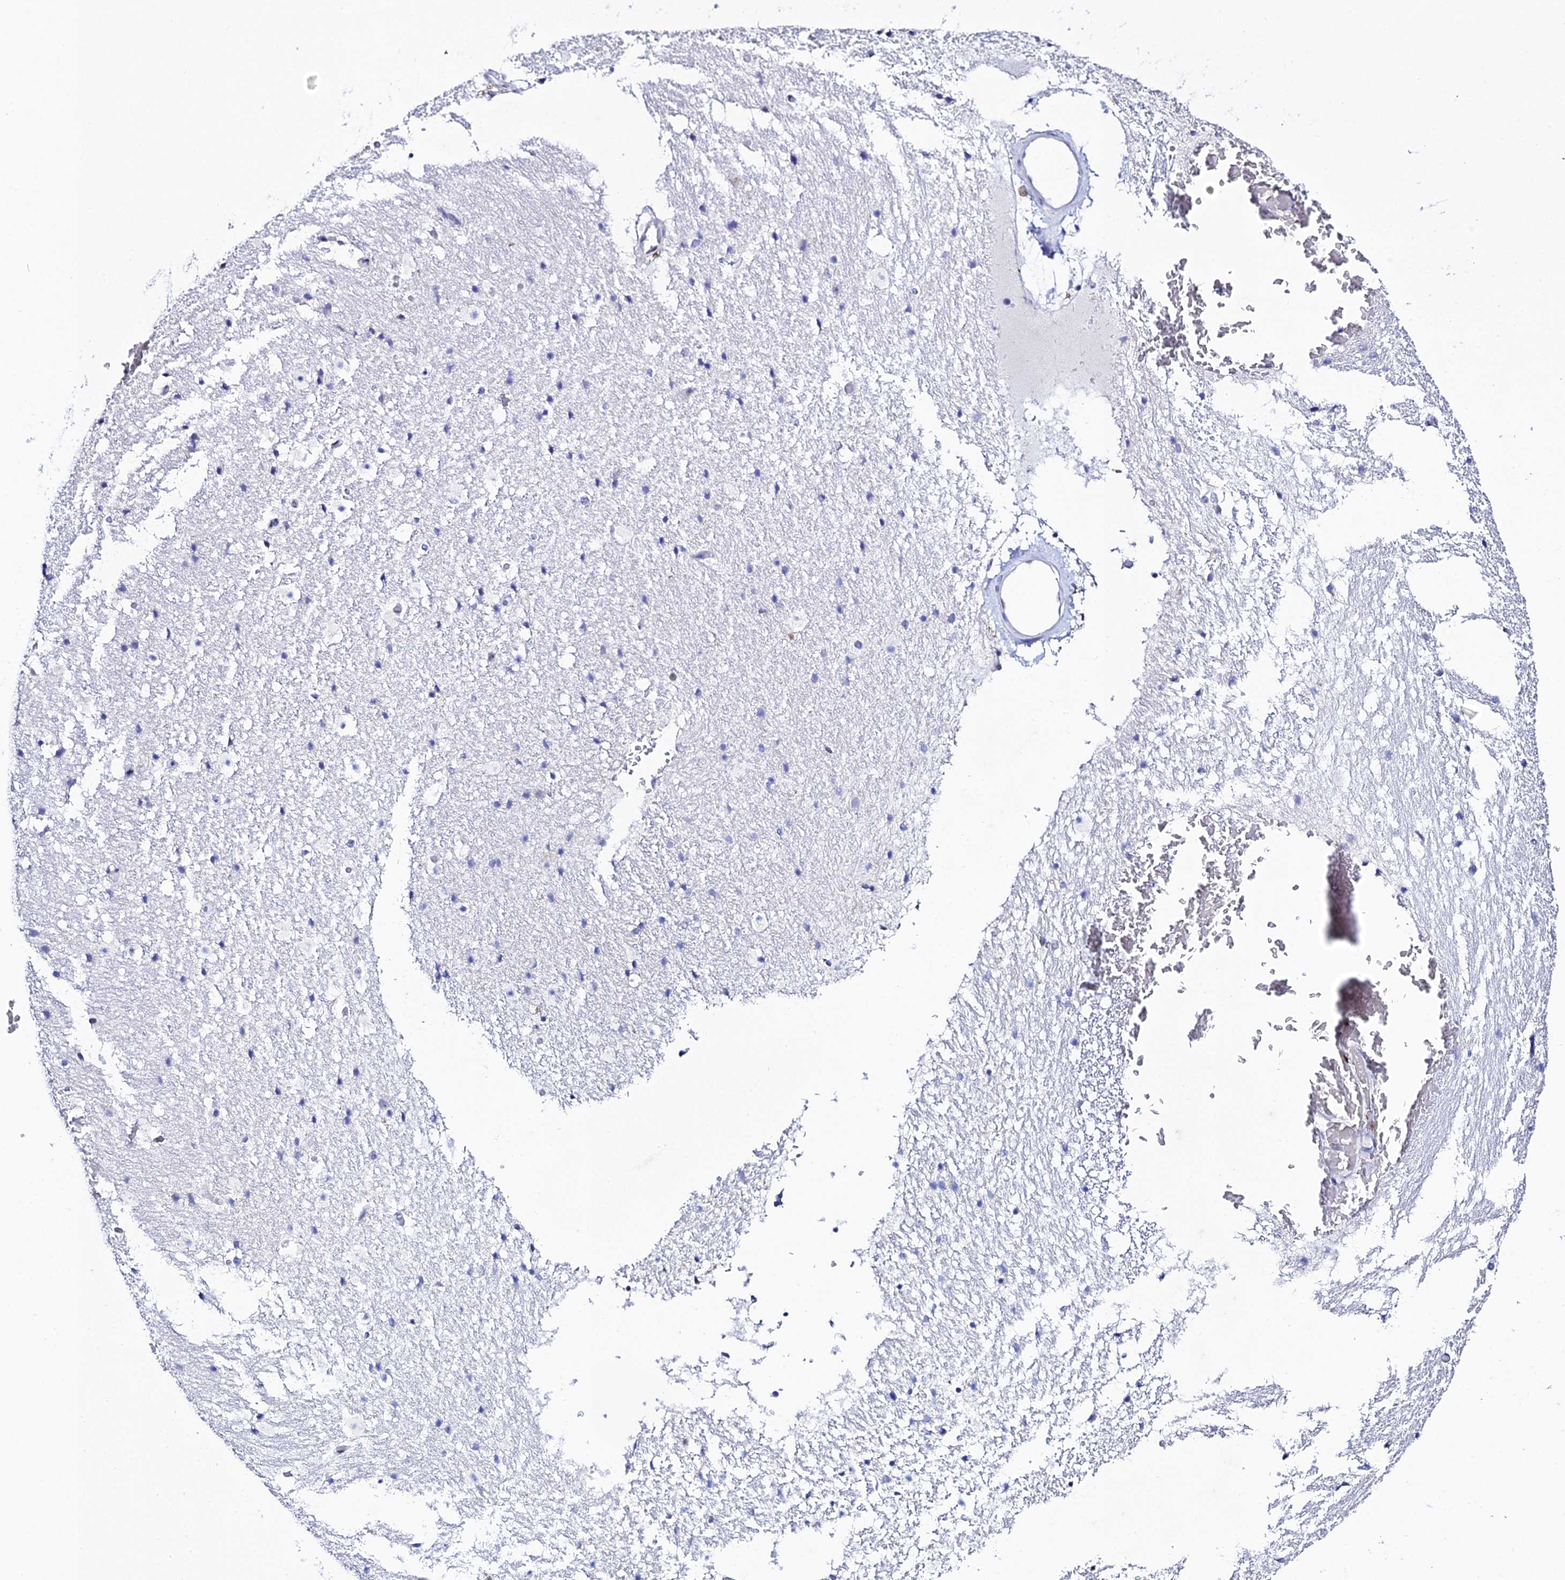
{"staining": {"intensity": "negative", "quantity": "none", "location": "none"}, "tissue": "hippocampus", "cell_type": "Glial cells", "image_type": "normal", "snomed": [{"axis": "morphology", "description": "Normal tissue, NOS"}, {"axis": "topography", "description": "Hippocampus"}], "caption": "The photomicrograph reveals no staining of glial cells in benign hippocampus.", "gene": "POFUT2", "patient": {"sex": "female", "age": 52}}